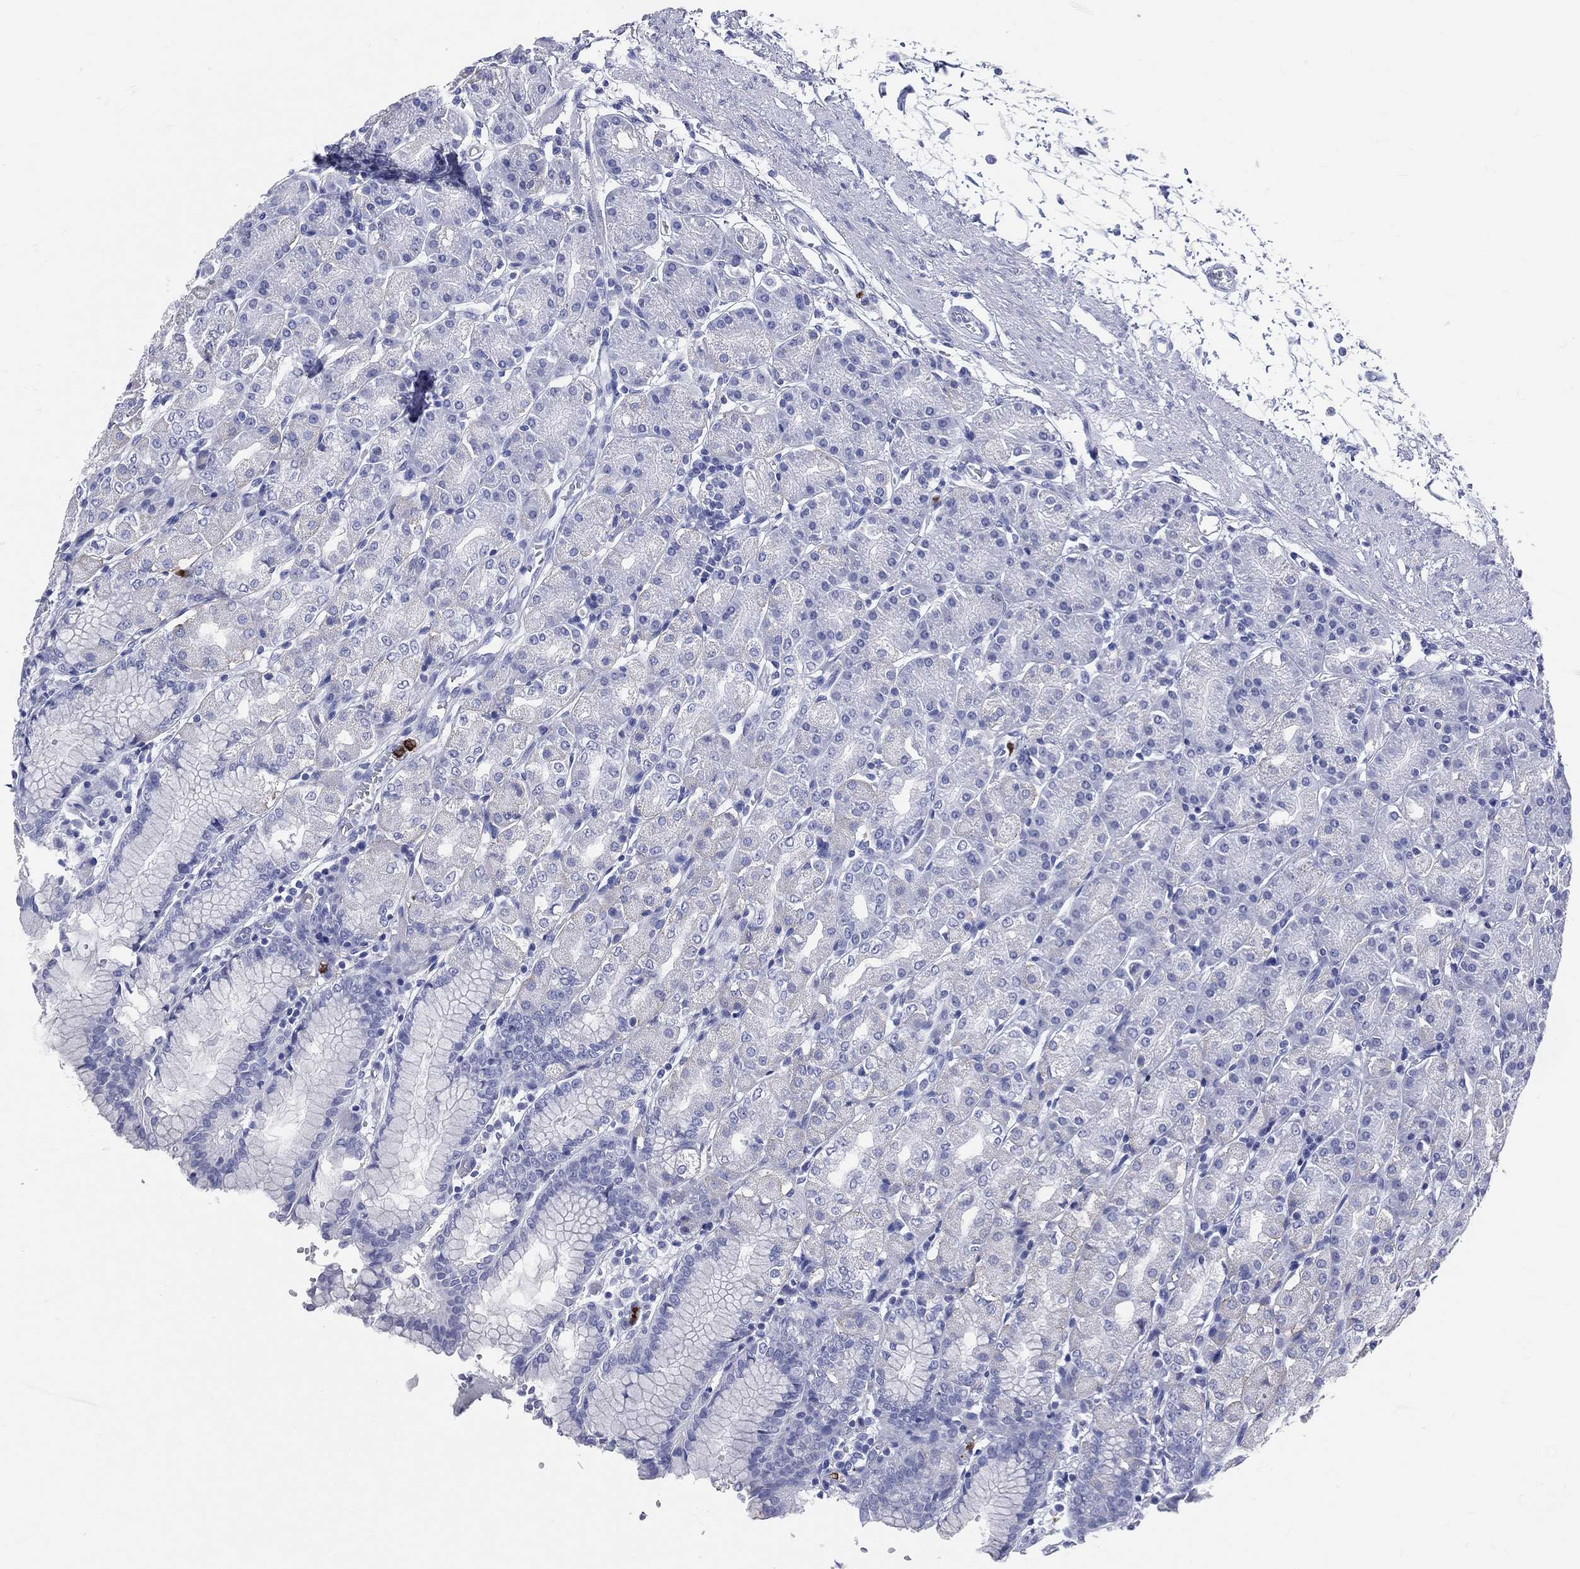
{"staining": {"intensity": "negative", "quantity": "none", "location": "none"}, "tissue": "stomach", "cell_type": "Glandular cells", "image_type": "normal", "snomed": [{"axis": "morphology", "description": "Normal tissue, NOS"}, {"axis": "morphology", "description": "Adenocarcinoma, NOS"}, {"axis": "topography", "description": "Stomach"}], "caption": "DAB immunohistochemical staining of unremarkable human stomach demonstrates no significant expression in glandular cells.", "gene": "PGLYRP1", "patient": {"sex": "female", "age": 81}}